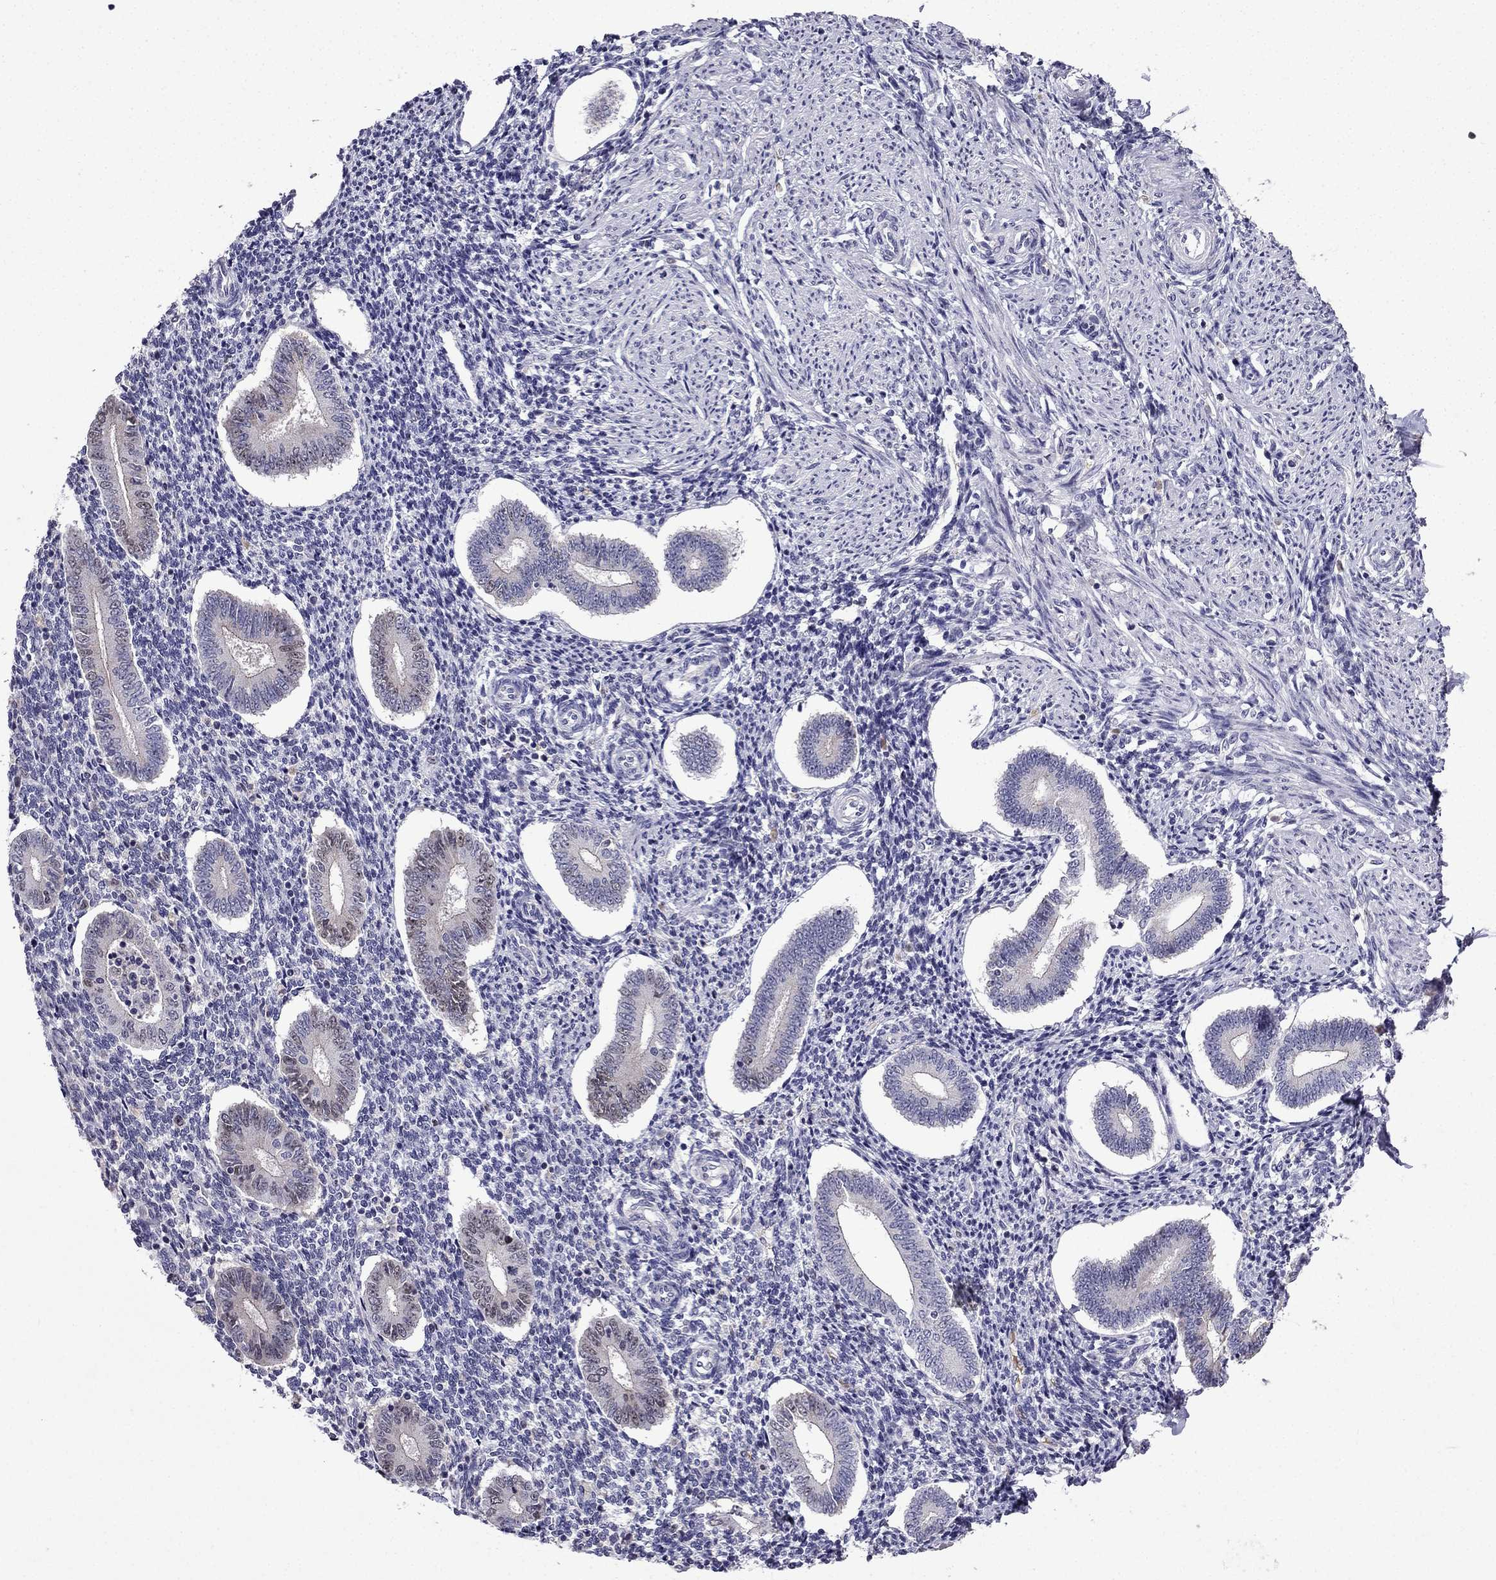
{"staining": {"intensity": "negative", "quantity": "none", "location": "none"}, "tissue": "endometrium", "cell_type": "Cells in endometrial stroma", "image_type": "normal", "snomed": [{"axis": "morphology", "description": "Normal tissue, NOS"}, {"axis": "topography", "description": "Endometrium"}], "caption": "Protein analysis of benign endometrium exhibits no significant positivity in cells in endometrial stroma.", "gene": "UHRF1", "patient": {"sex": "female", "age": 40}}